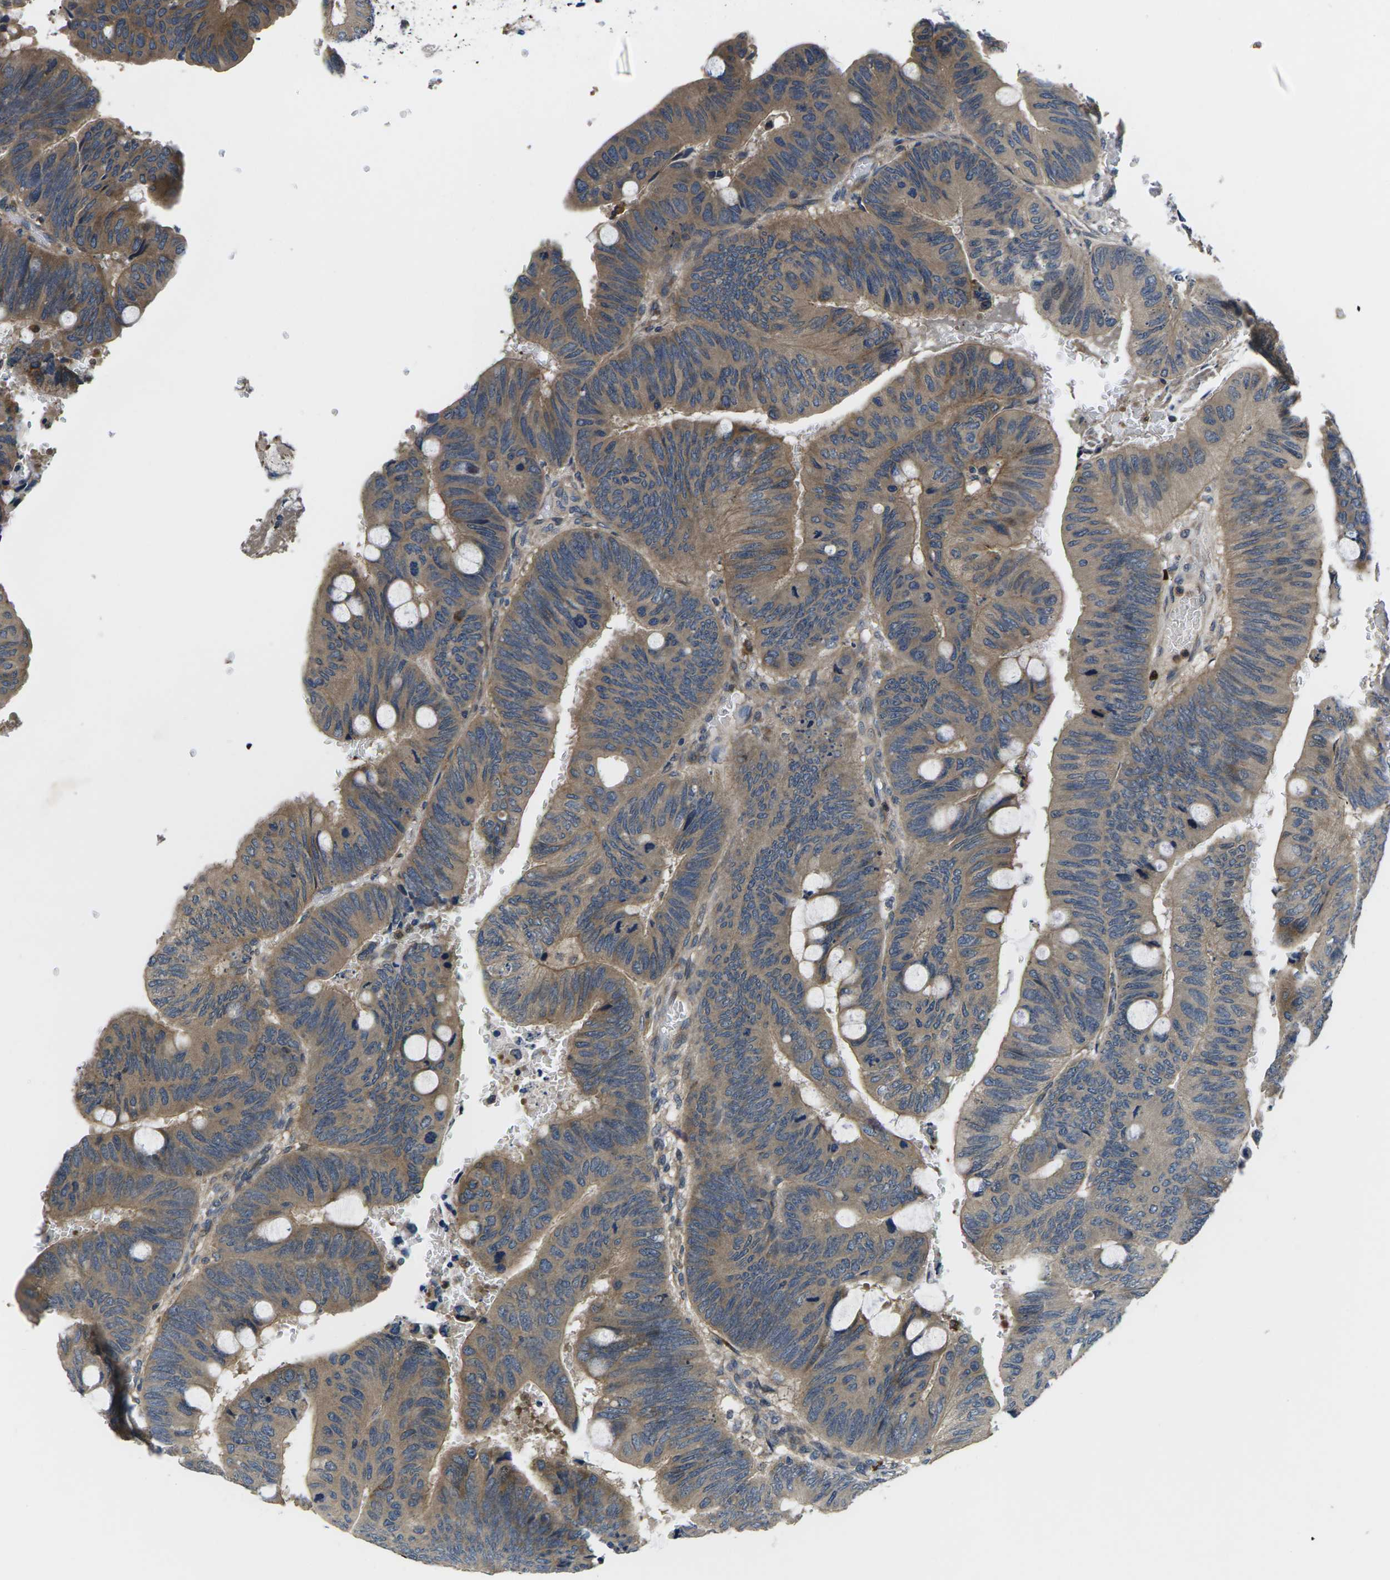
{"staining": {"intensity": "moderate", "quantity": ">75%", "location": "cytoplasmic/membranous"}, "tissue": "colorectal cancer", "cell_type": "Tumor cells", "image_type": "cancer", "snomed": [{"axis": "morphology", "description": "Normal tissue, NOS"}, {"axis": "morphology", "description": "Adenocarcinoma, NOS"}, {"axis": "topography", "description": "Rectum"}], "caption": "Immunohistochemistry (IHC) of colorectal adenocarcinoma displays medium levels of moderate cytoplasmic/membranous staining in about >75% of tumor cells.", "gene": "PLCE1", "patient": {"sex": "male", "age": 92}}